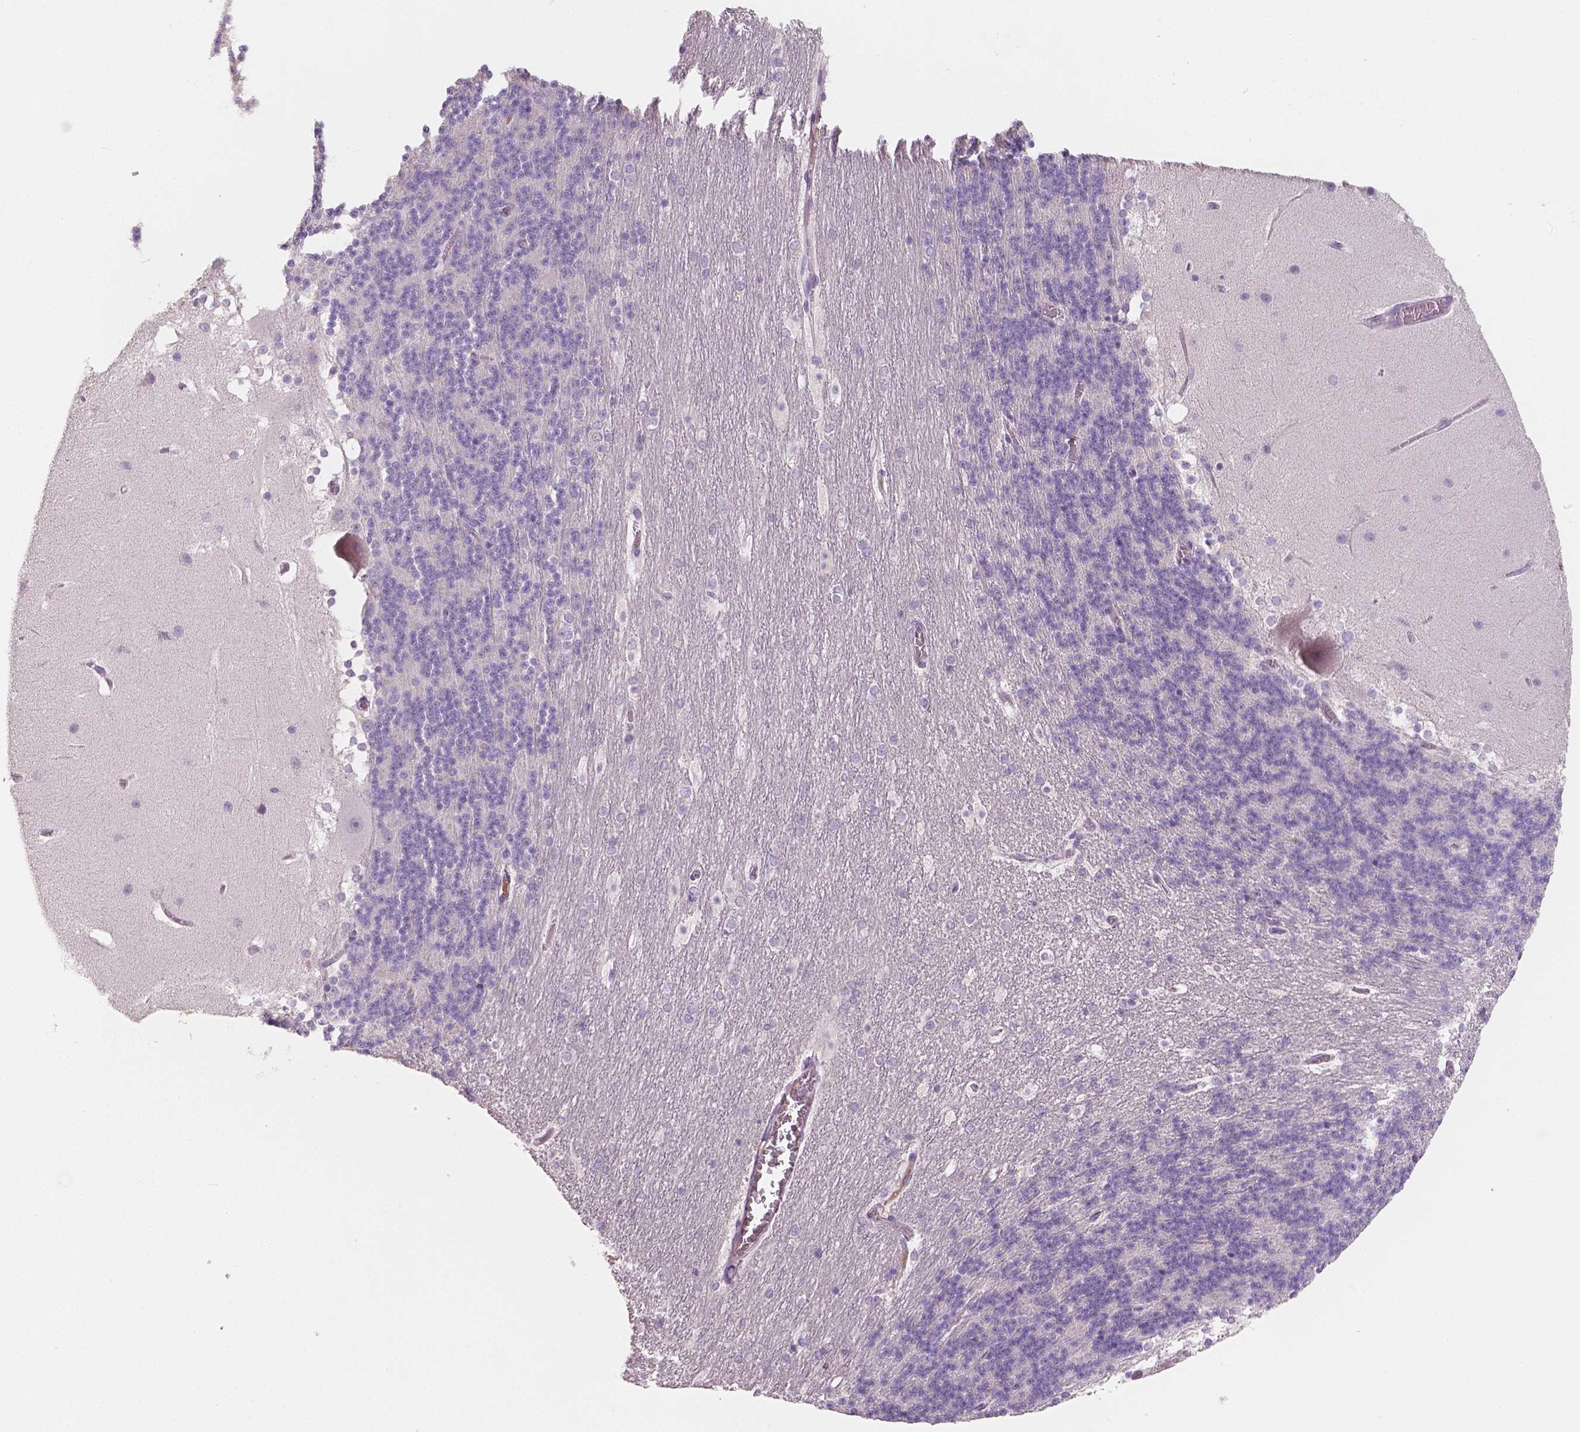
{"staining": {"intensity": "negative", "quantity": "none", "location": "none"}, "tissue": "cerebellum", "cell_type": "Cells in granular layer", "image_type": "normal", "snomed": [{"axis": "morphology", "description": "Normal tissue, NOS"}, {"axis": "topography", "description": "Cerebellum"}], "caption": "A high-resolution histopathology image shows IHC staining of benign cerebellum, which demonstrates no significant staining in cells in granular layer. (IHC, brightfield microscopy, high magnification).", "gene": "APOA4", "patient": {"sex": "female", "age": 19}}